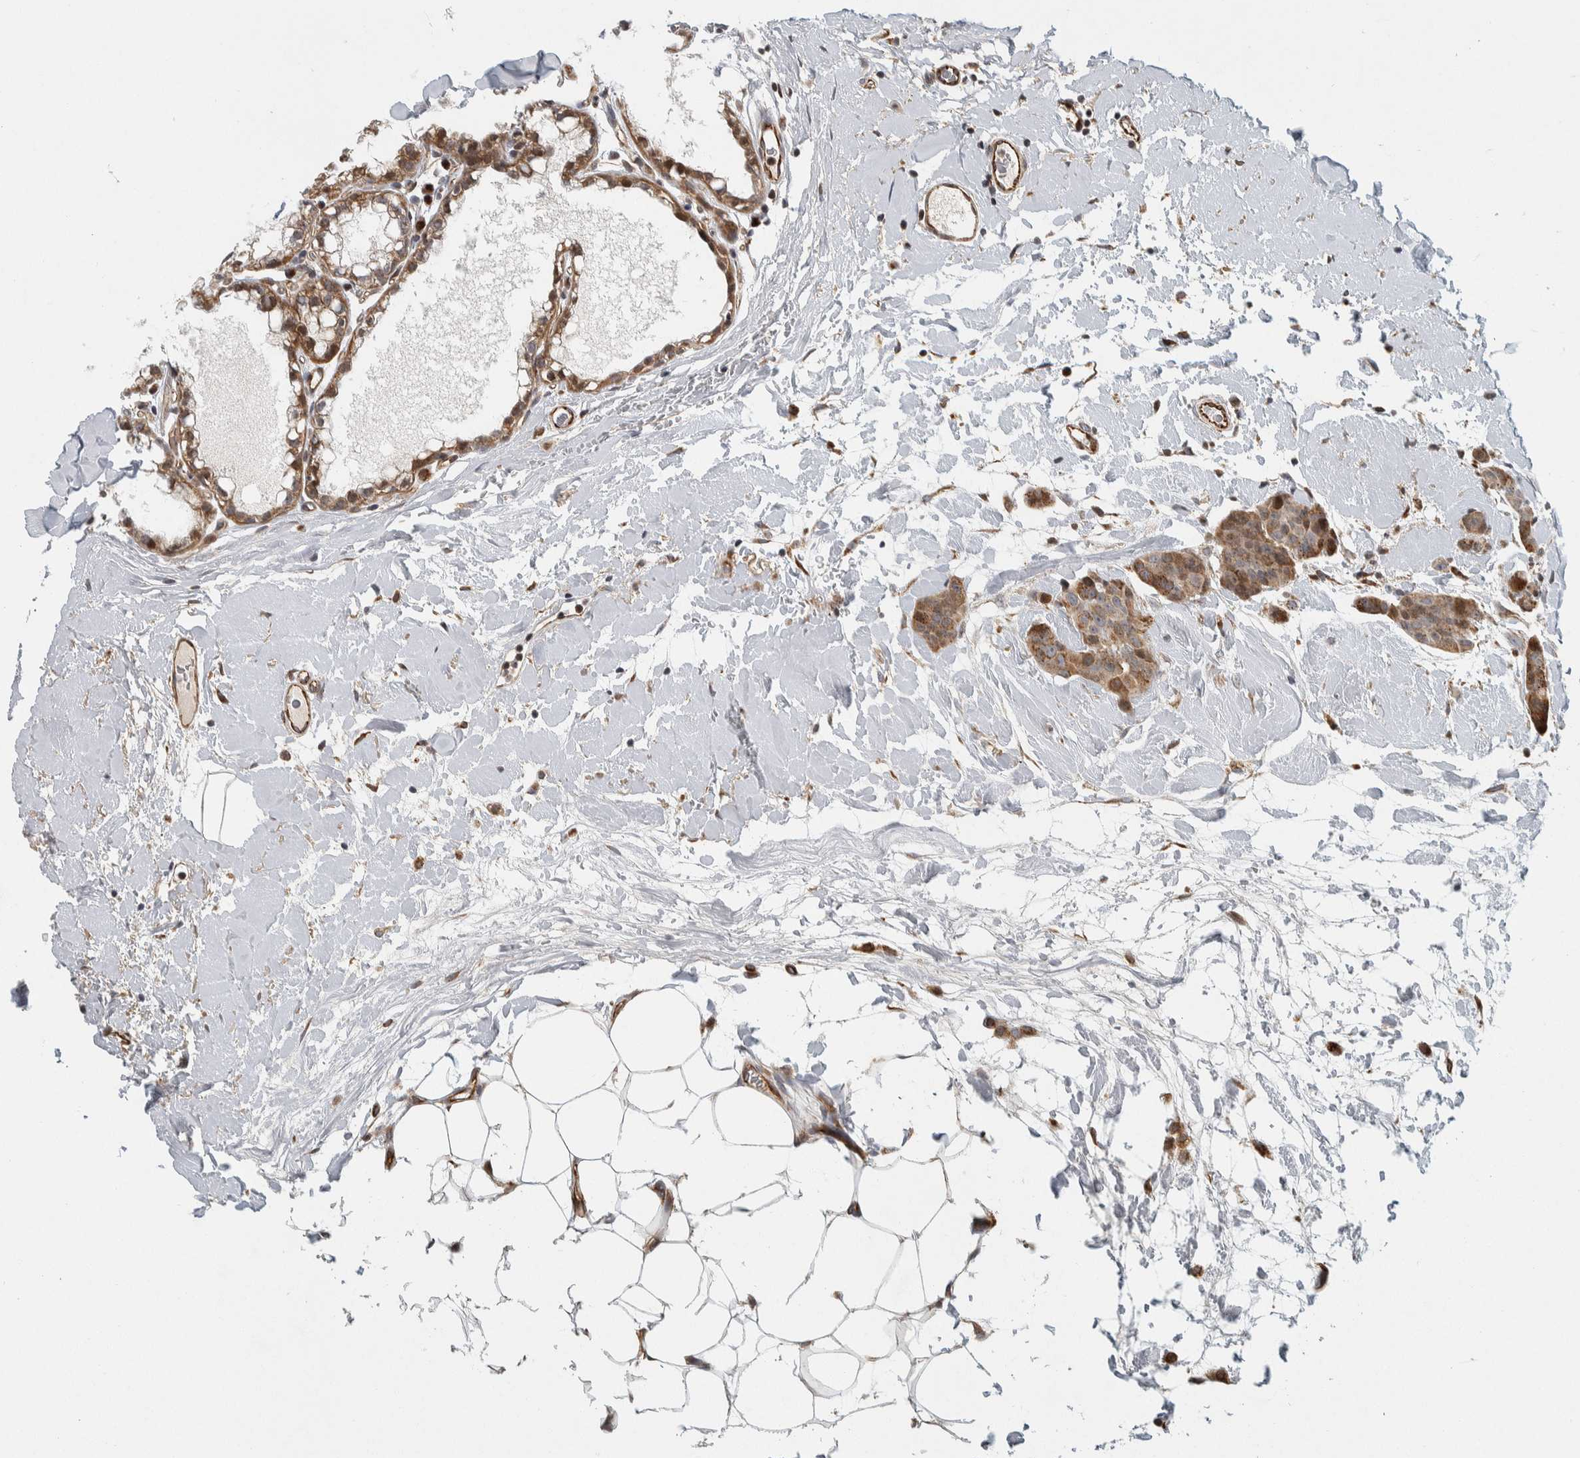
{"staining": {"intensity": "moderate", "quantity": ">75%", "location": "cytoplasmic/membranous"}, "tissue": "breast cancer", "cell_type": "Tumor cells", "image_type": "cancer", "snomed": [{"axis": "morphology", "description": "Normal tissue, NOS"}, {"axis": "morphology", "description": "Duct carcinoma"}, {"axis": "topography", "description": "Breast"}], "caption": "The image demonstrates staining of intraductal carcinoma (breast), revealing moderate cytoplasmic/membranous protein positivity (brown color) within tumor cells. (Stains: DAB in brown, nuclei in blue, Microscopy: brightfield microscopy at high magnification).", "gene": "AFP", "patient": {"sex": "female", "age": 40}}